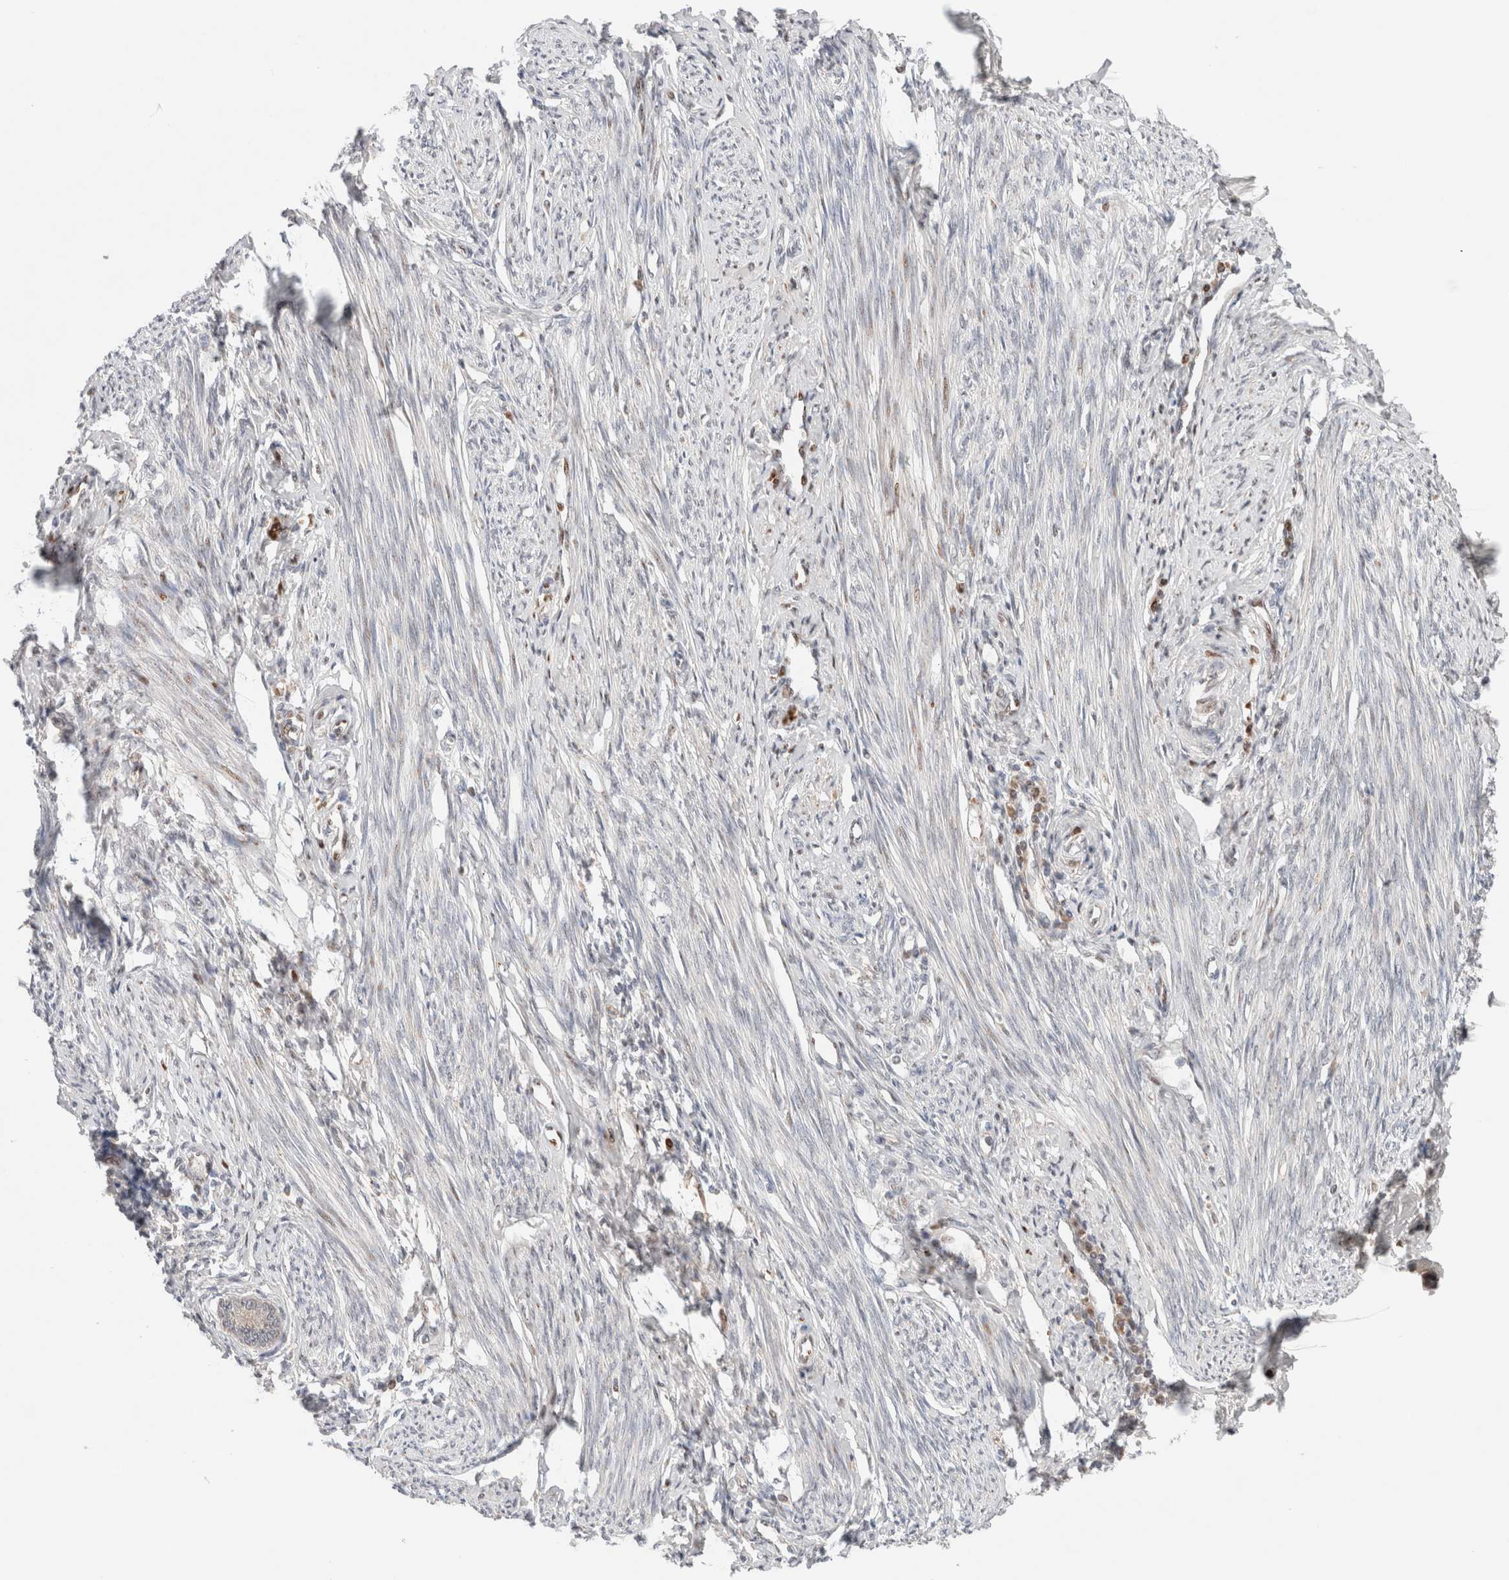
{"staining": {"intensity": "negative", "quantity": "none", "location": "none"}, "tissue": "endometrium", "cell_type": "Cells in endometrial stroma", "image_type": "normal", "snomed": [{"axis": "morphology", "description": "Normal tissue, NOS"}, {"axis": "topography", "description": "Endometrium"}], "caption": "Immunohistochemistry (IHC) of unremarkable endometrium reveals no expression in cells in endometrial stroma.", "gene": "ERI3", "patient": {"sex": "female", "age": 56}}